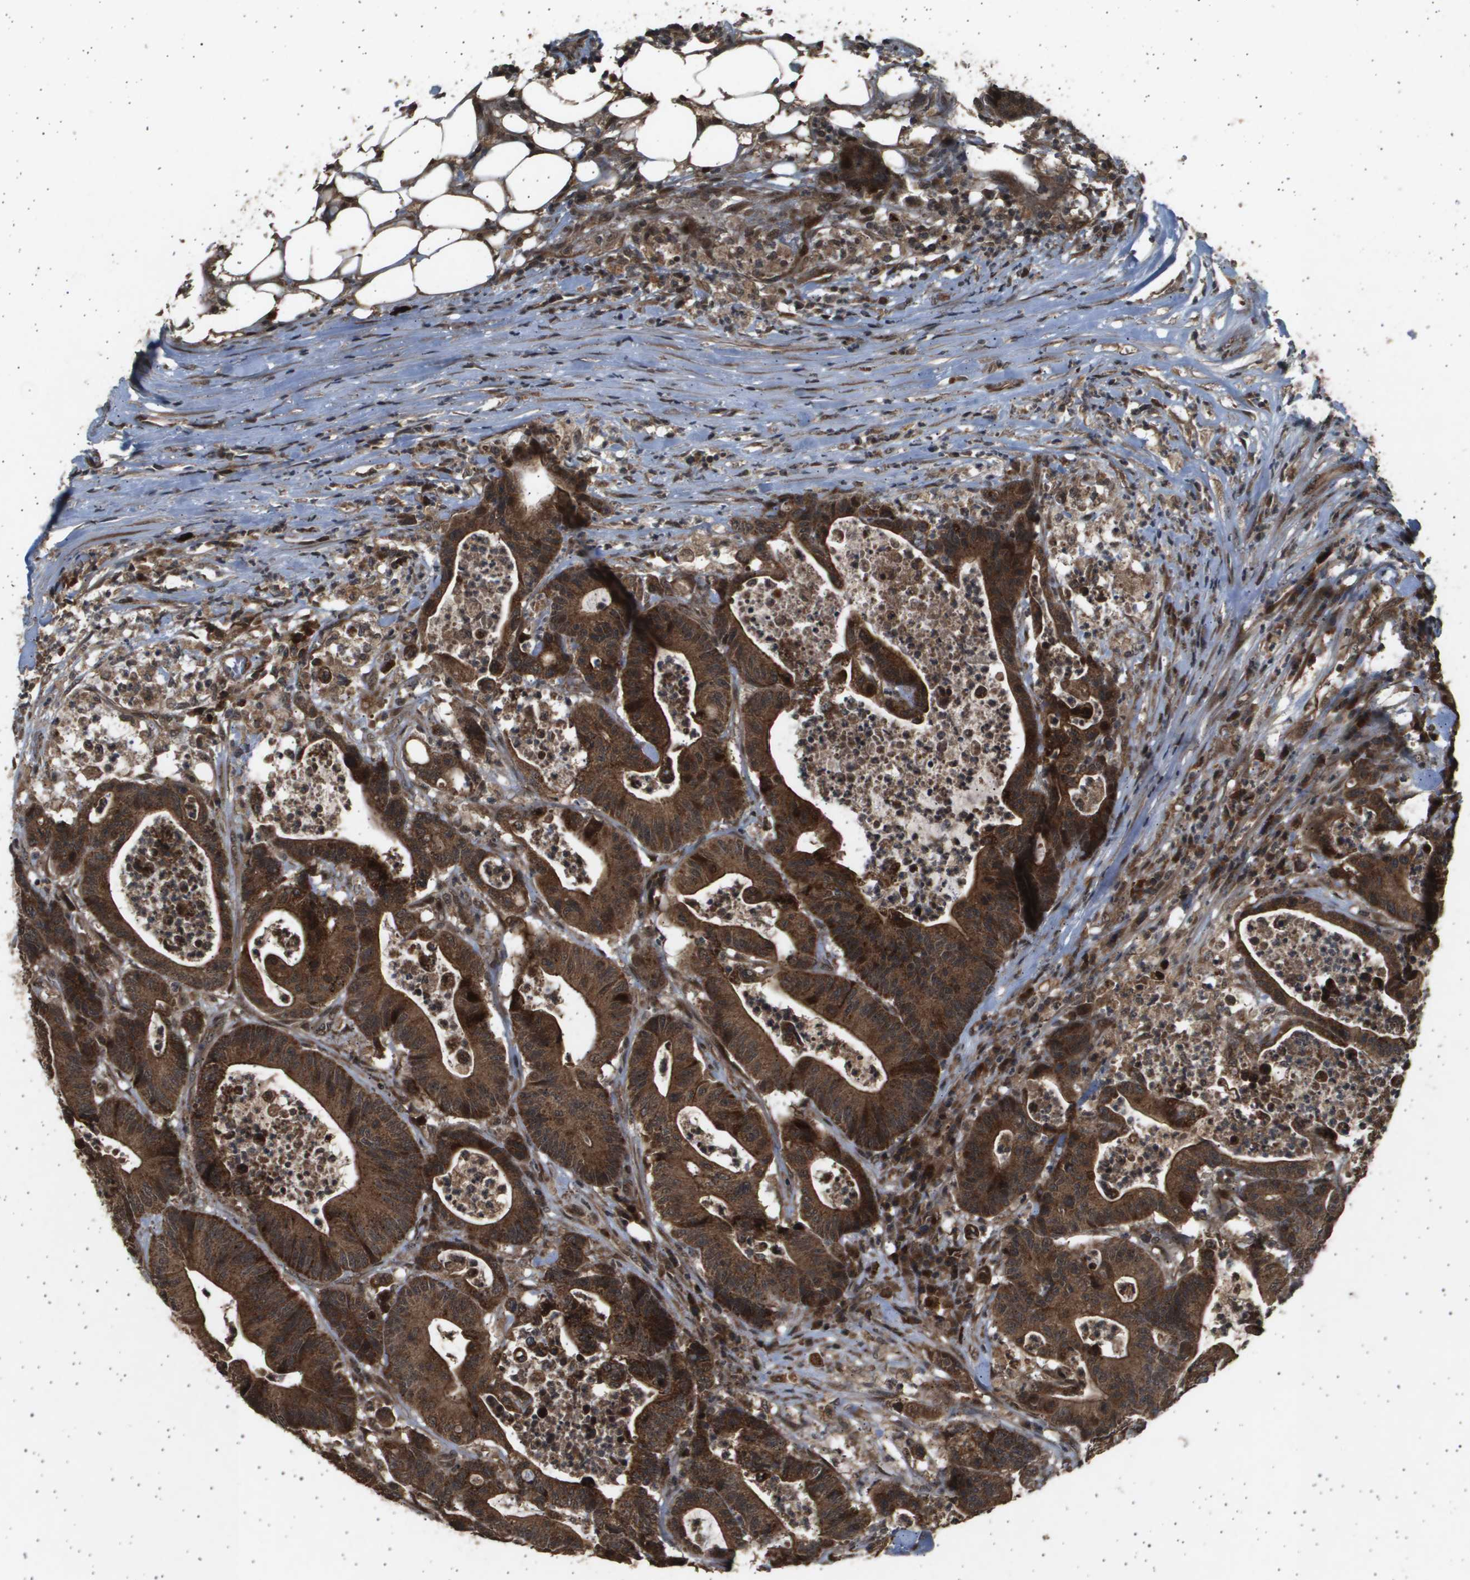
{"staining": {"intensity": "strong", "quantity": ">75%", "location": "cytoplasmic/membranous,nuclear"}, "tissue": "colorectal cancer", "cell_type": "Tumor cells", "image_type": "cancer", "snomed": [{"axis": "morphology", "description": "Adenocarcinoma, NOS"}, {"axis": "topography", "description": "Colon"}], "caption": "High-power microscopy captured an immunohistochemistry photomicrograph of colorectal cancer, revealing strong cytoplasmic/membranous and nuclear expression in about >75% of tumor cells.", "gene": "TNRC6A", "patient": {"sex": "female", "age": 84}}